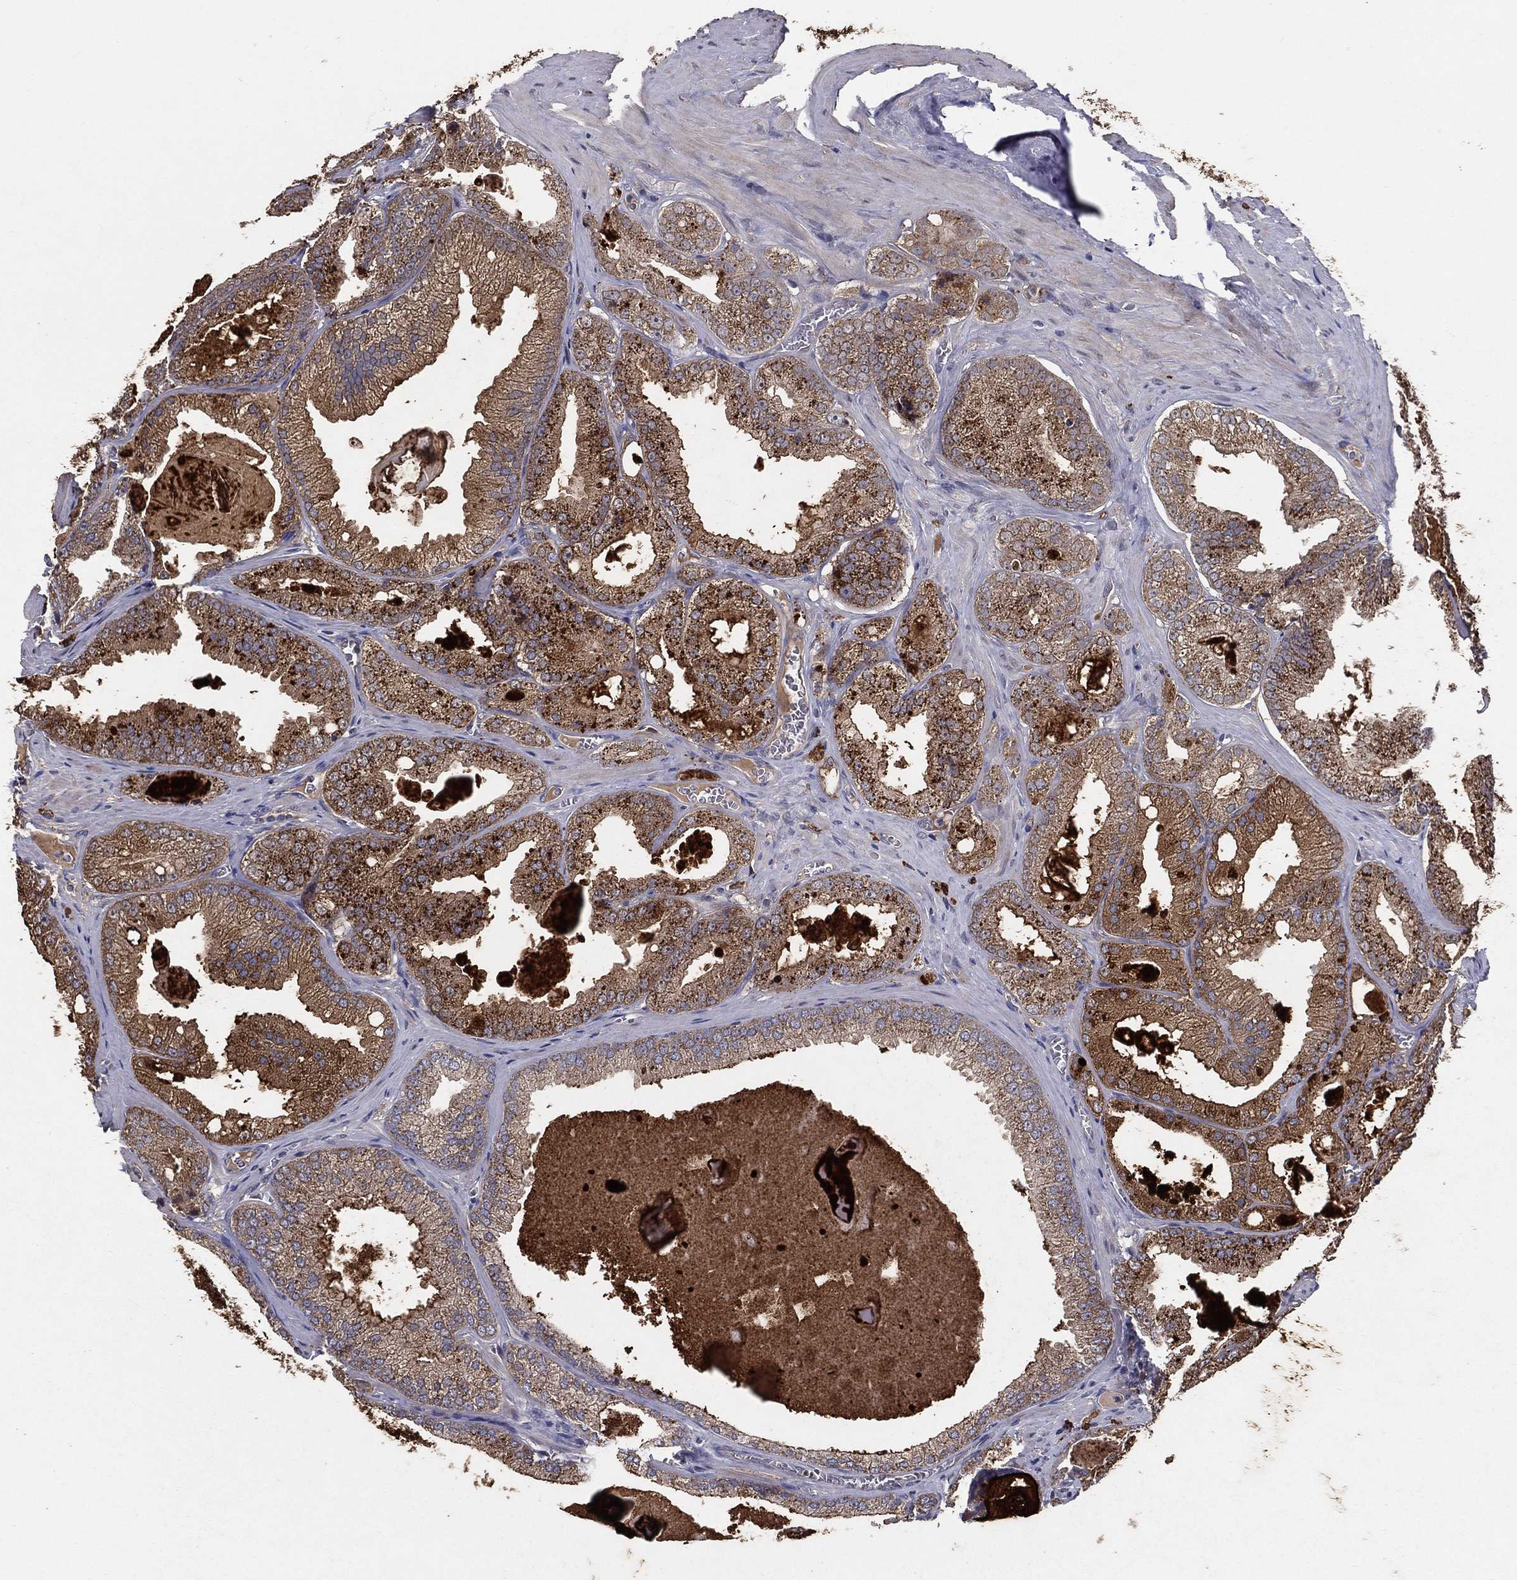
{"staining": {"intensity": "moderate", "quantity": ">75%", "location": "cytoplasmic/membranous"}, "tissue": "prostate cancer", "cell_type": "Tumor cells", "image_type": "cancer", "snomed": [{"axis": "morphology", "description": "Adenocarcinoma, Low grade"}, {"axis": "topography", "description": "Prostate"}], "caption": "IHC (DAB (3,3'-diaminobenzidine)) staining of human adenocarcinoma (low-grade) (prostate) demonstrates moderate cytoplasmic/membranous protein staining in about >75% of tumor cells.", "gene": "MT-ND1", "patient": {"sex": "male", "age": 72}}